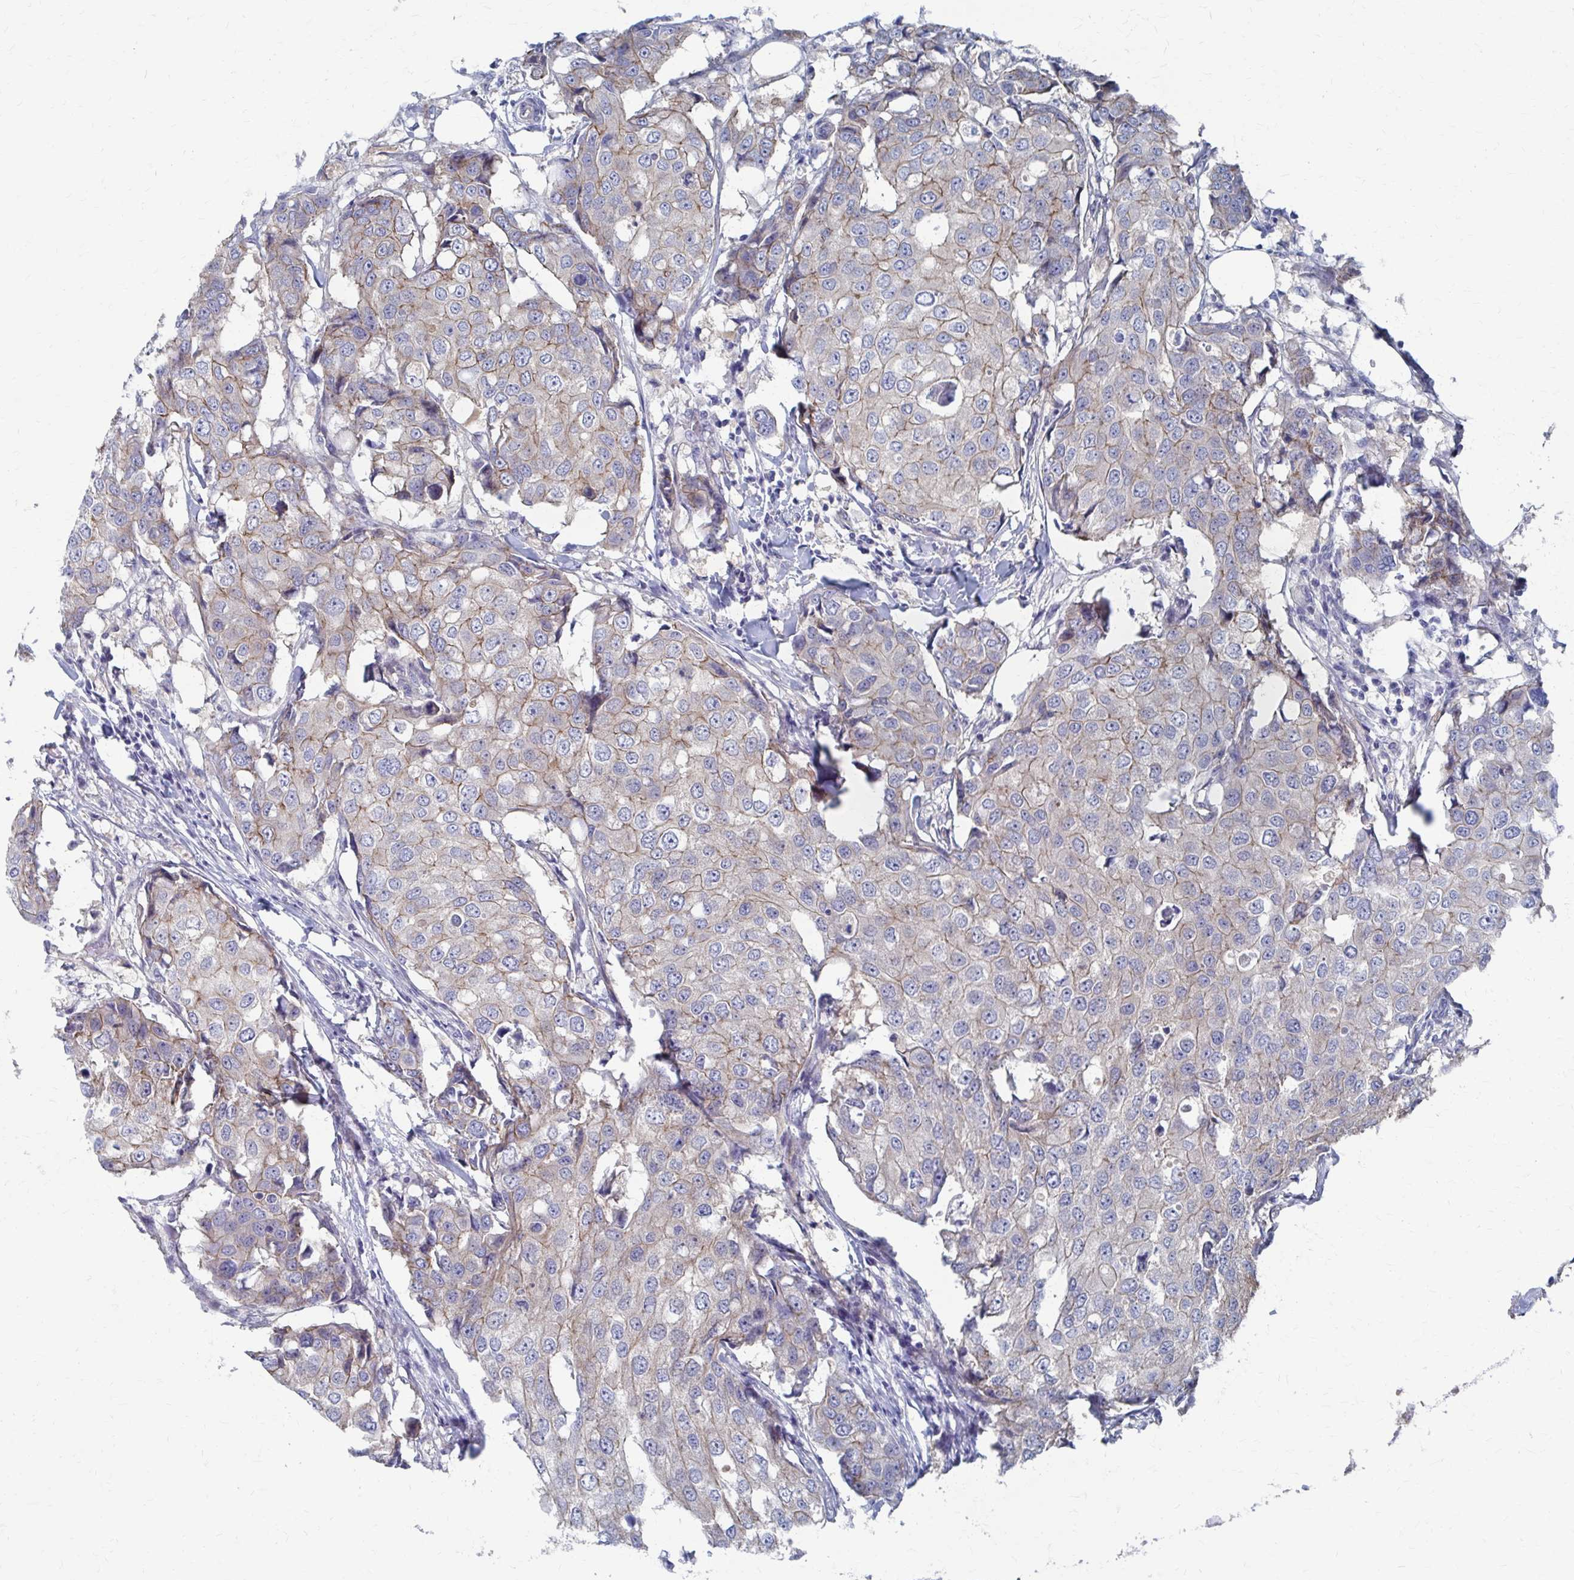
{"staining": {"intensity": "weak", "quantity": "<25%", "location": "cytoplasmic/membranous"}, "tissue": "breast cancer", "cell_type": "Tumor cells", "image_type": "cancer", "snomed": [{"axis": "morphology", "description": "Duct carcinoma"}, {"axis": "topography", "description": "Breast"}], "caption": "An image of breast cancer stained for a protein demonstrates no brown staining in tumor cells.", "gene": "PLEKHG7", "patient": {"sex": "female", "age": 27}}